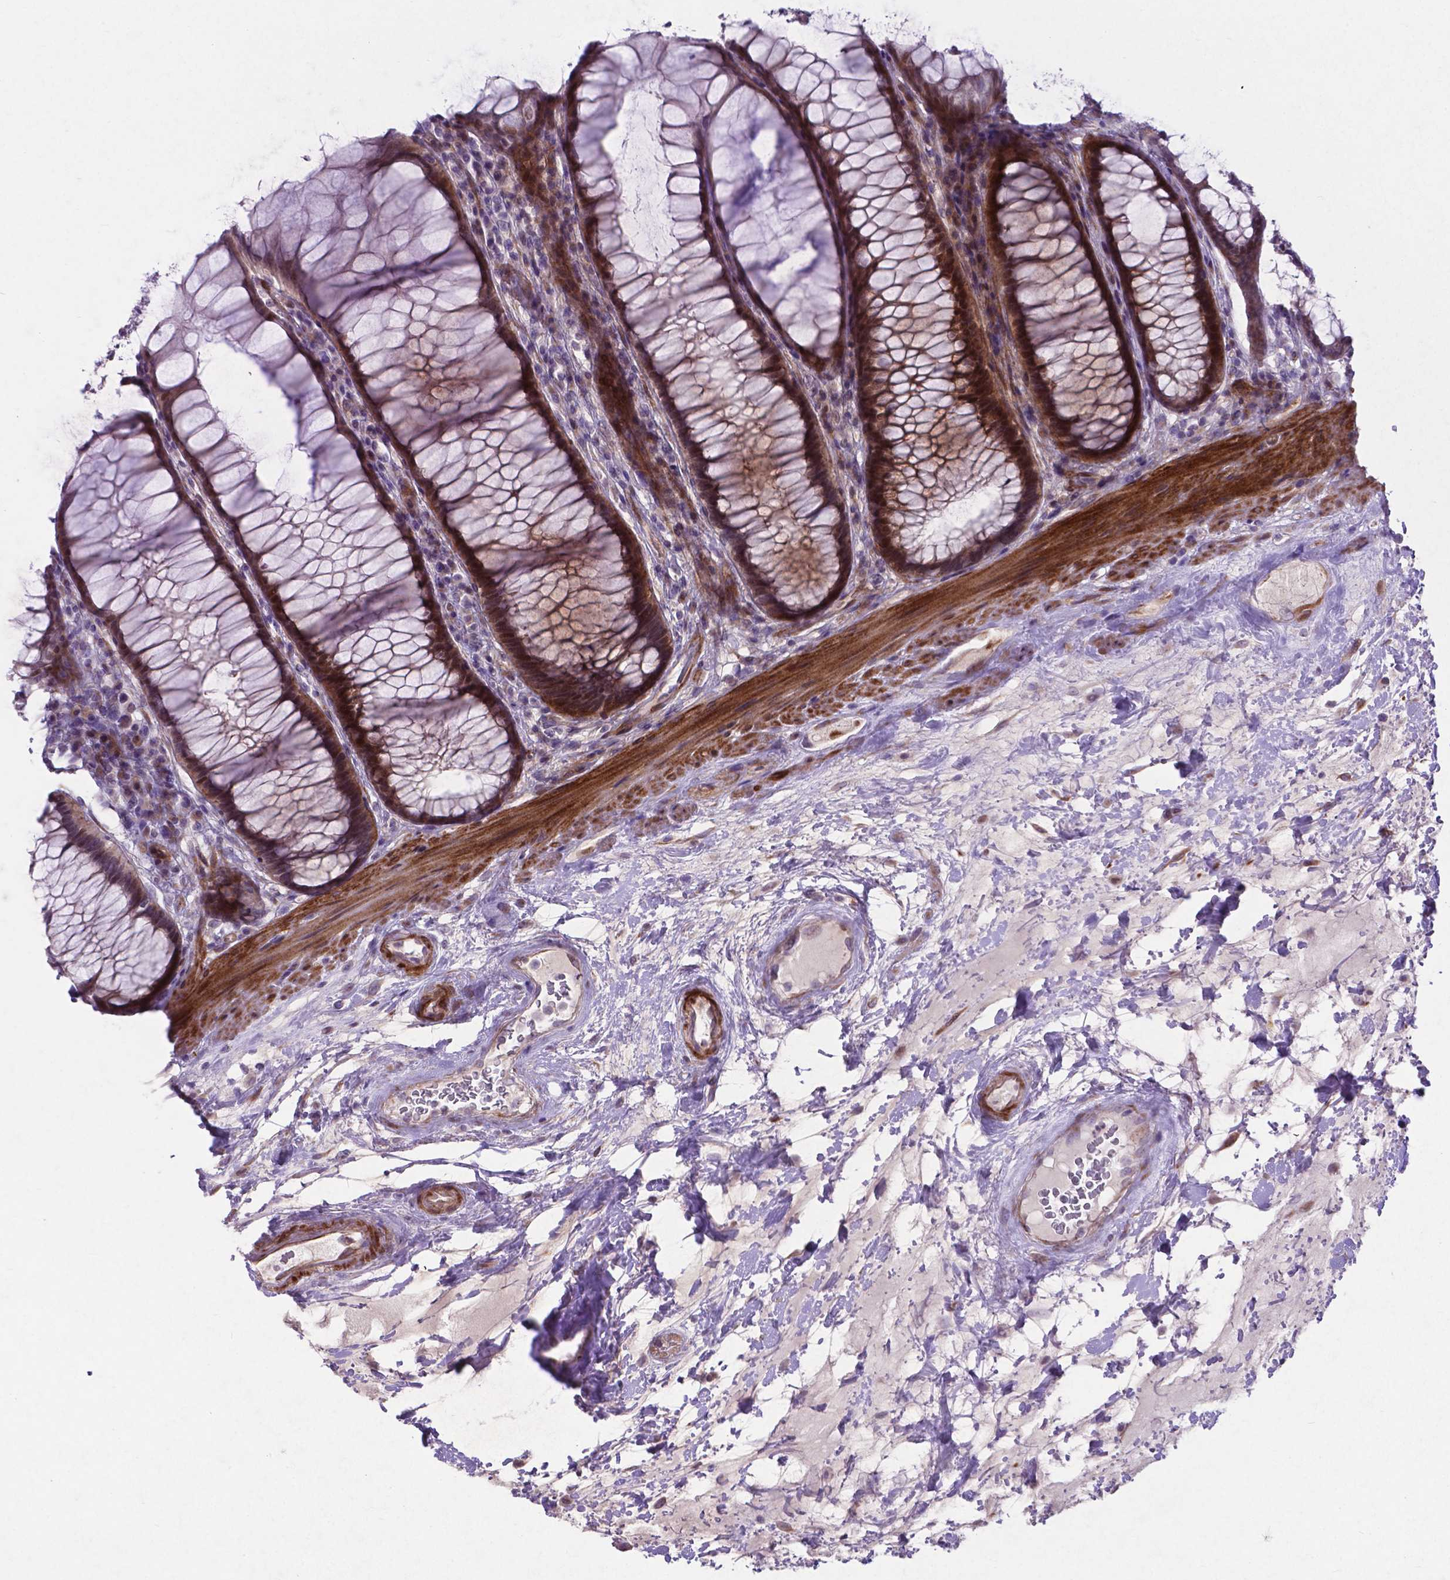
{"staining": {"intensity": "moderate", "quantity": "25%-75%", "location": "cytoplasmic/membranous,nuclear"}, "tissue": "rectum", "cell_type": "Glandular cells", "image_type": "normal", "snomed": [{"axis": "morphology", "description": "Normal tissue, NOS"}, {"axis": "topography", "description": "Rectum"}], "caption": "Approximately 25%-75% of glandular cells in normal human rectum reveal moderate cytoplasmic/membranous,nuclear protein expression as visualized by brown immunohistochemical staining.", "gene": "PFKFB4", "patient": {"sex": "male", "age": 72}}